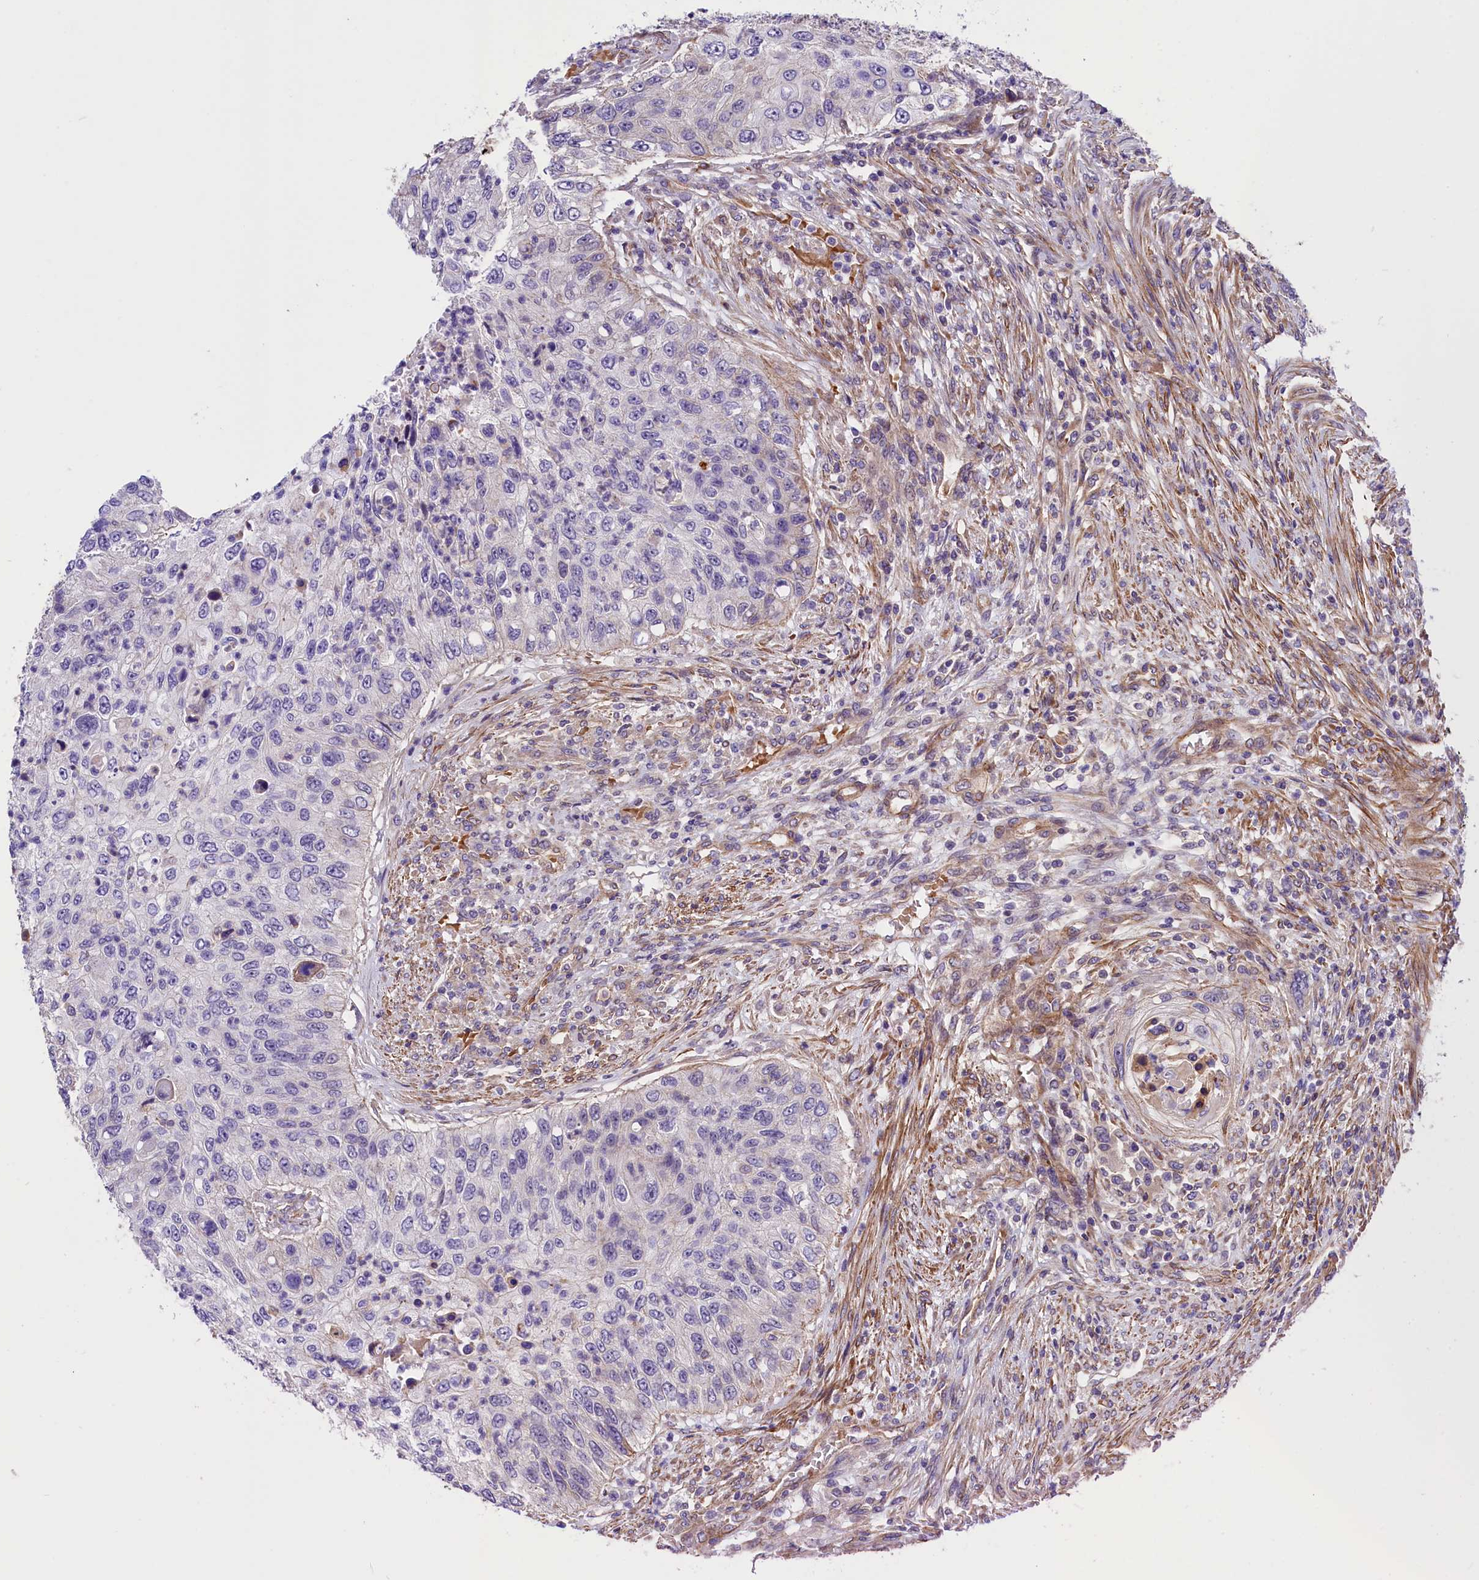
{"staining": {"intensity": "negative", "quantity": "none", "location": "none"}, "tissue": "urothelial cancer", "cell_type": "Tumor cells", "image_type": "cancer", "snomed": [{"axis": "morphology", "description": "Urothelial carcinoma, High grade"}, {"axis": "topography", "description": "Urinary bladder"}], "caption": "Urothelial cancer was stained to show a protein in brown. There is no significant positivity in tumor cells.", "gene": "MED20", "patient": {"sex": "female", "age": 60}}